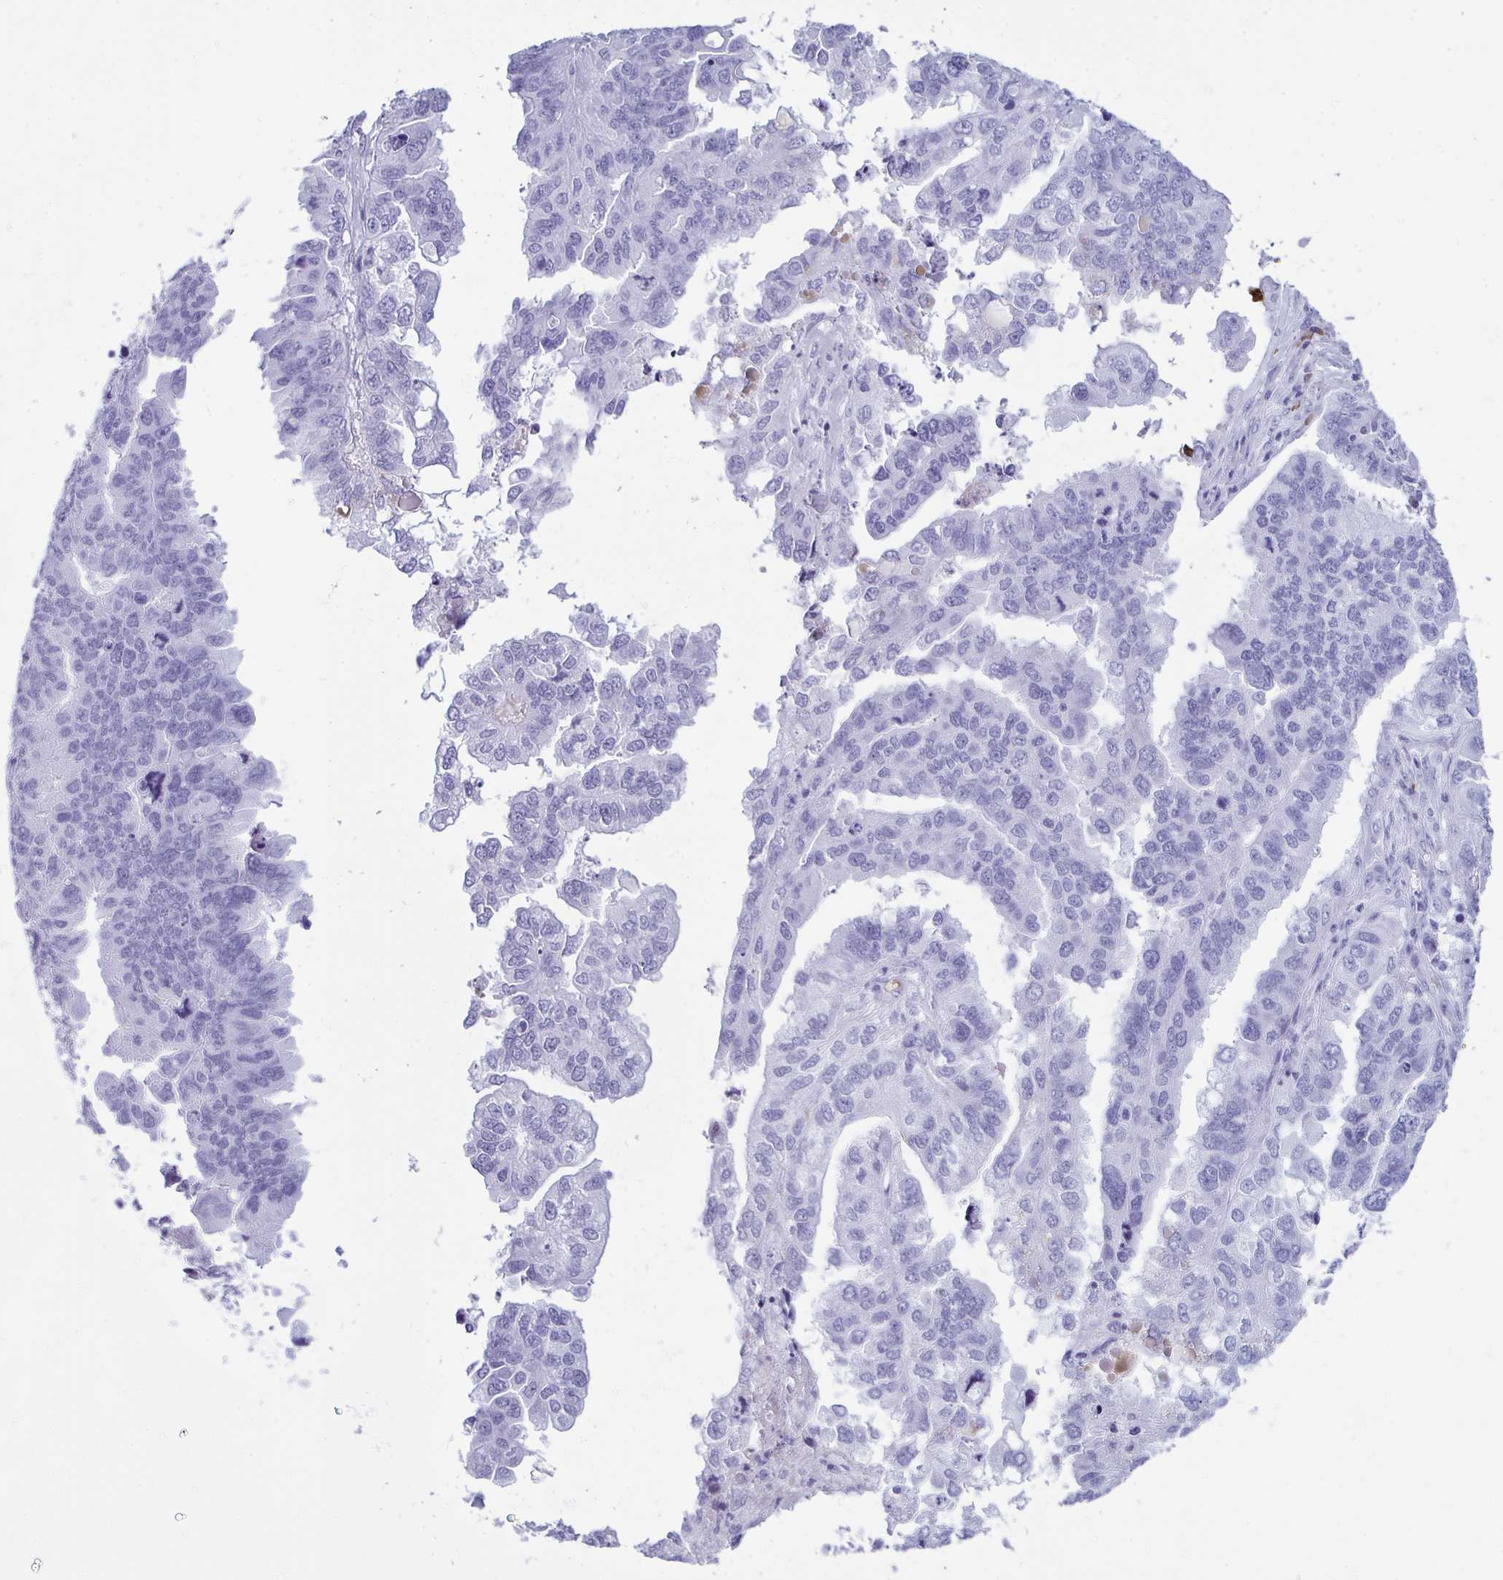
{"staining": {"intensity": "negative", "quantity": "none", "location": "none"}, "tissue": "ovarian cancer", "cell_type": "Tumor cells", "image_type": "cancer", "snomed": [{"axis": "morphology", "description": "Cystadenocarcinoma, serous, NOS"}, {"axis": "topography", "description": "Ovary"}], "caption": "Ovarian cancer (serous cystadenocarcinoma) stained for a protein using immunohistochemistry shows no staining tumor cells.", "gene": "JCHAIN", "patient": {"sex": "female", "age": 79}}